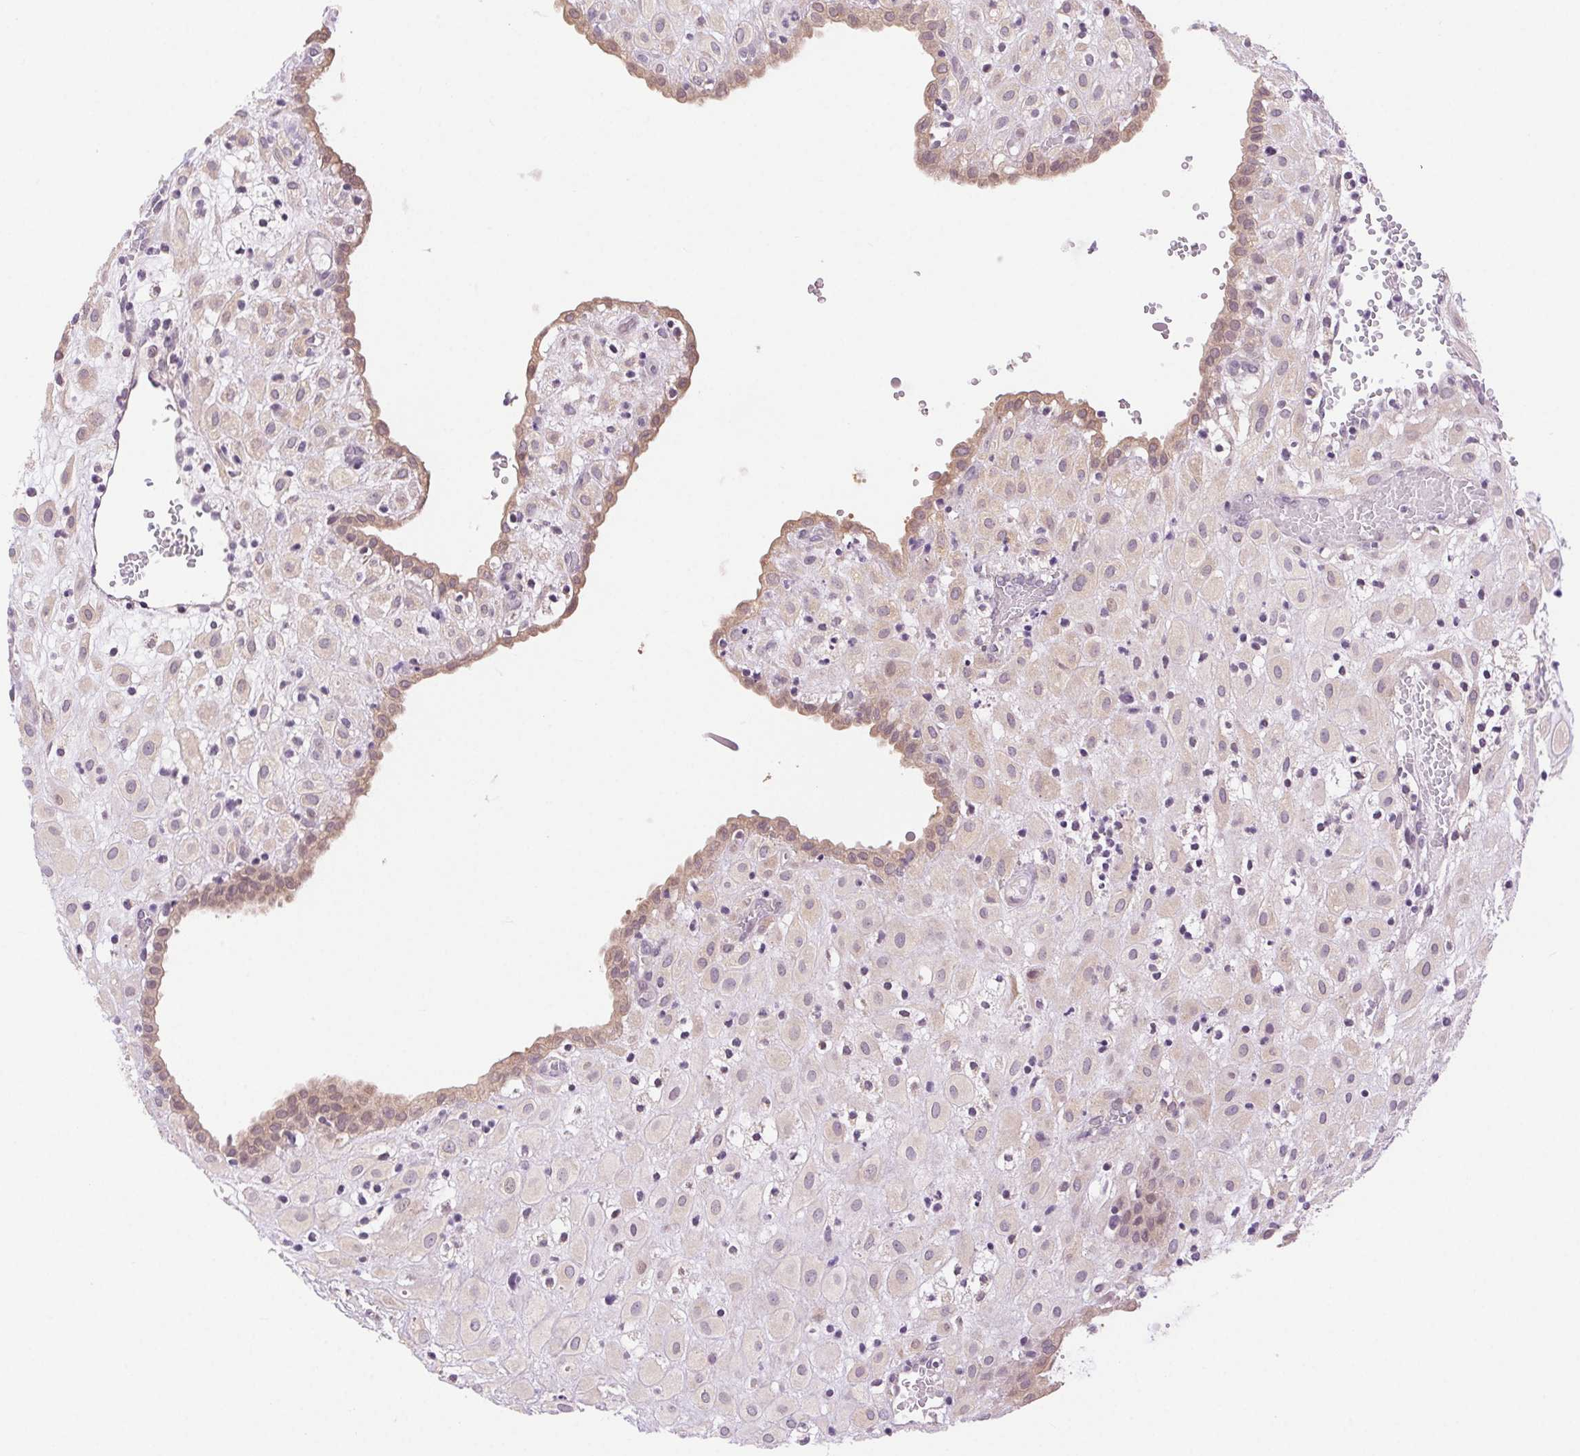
{"staining": {"intensity": "negative", "quantity": "none", "location": "none"}, "tissue": "placenta", "cell_type": "Decidual cells", "image_type": "normal", "snomed": [{"axis": "morphology", "description": "Normal tissue, NOS"}, {"axis": "topography", "description": "Placenta"}], "caption": "Placenta was stained to show a protein in brown. There is no significant expression in decidual cells. (Immunohistochemistry, brightfield microscopy, high magnification).", "gene": "SYT11", "patient": {"sex": "female", "age": 24}}